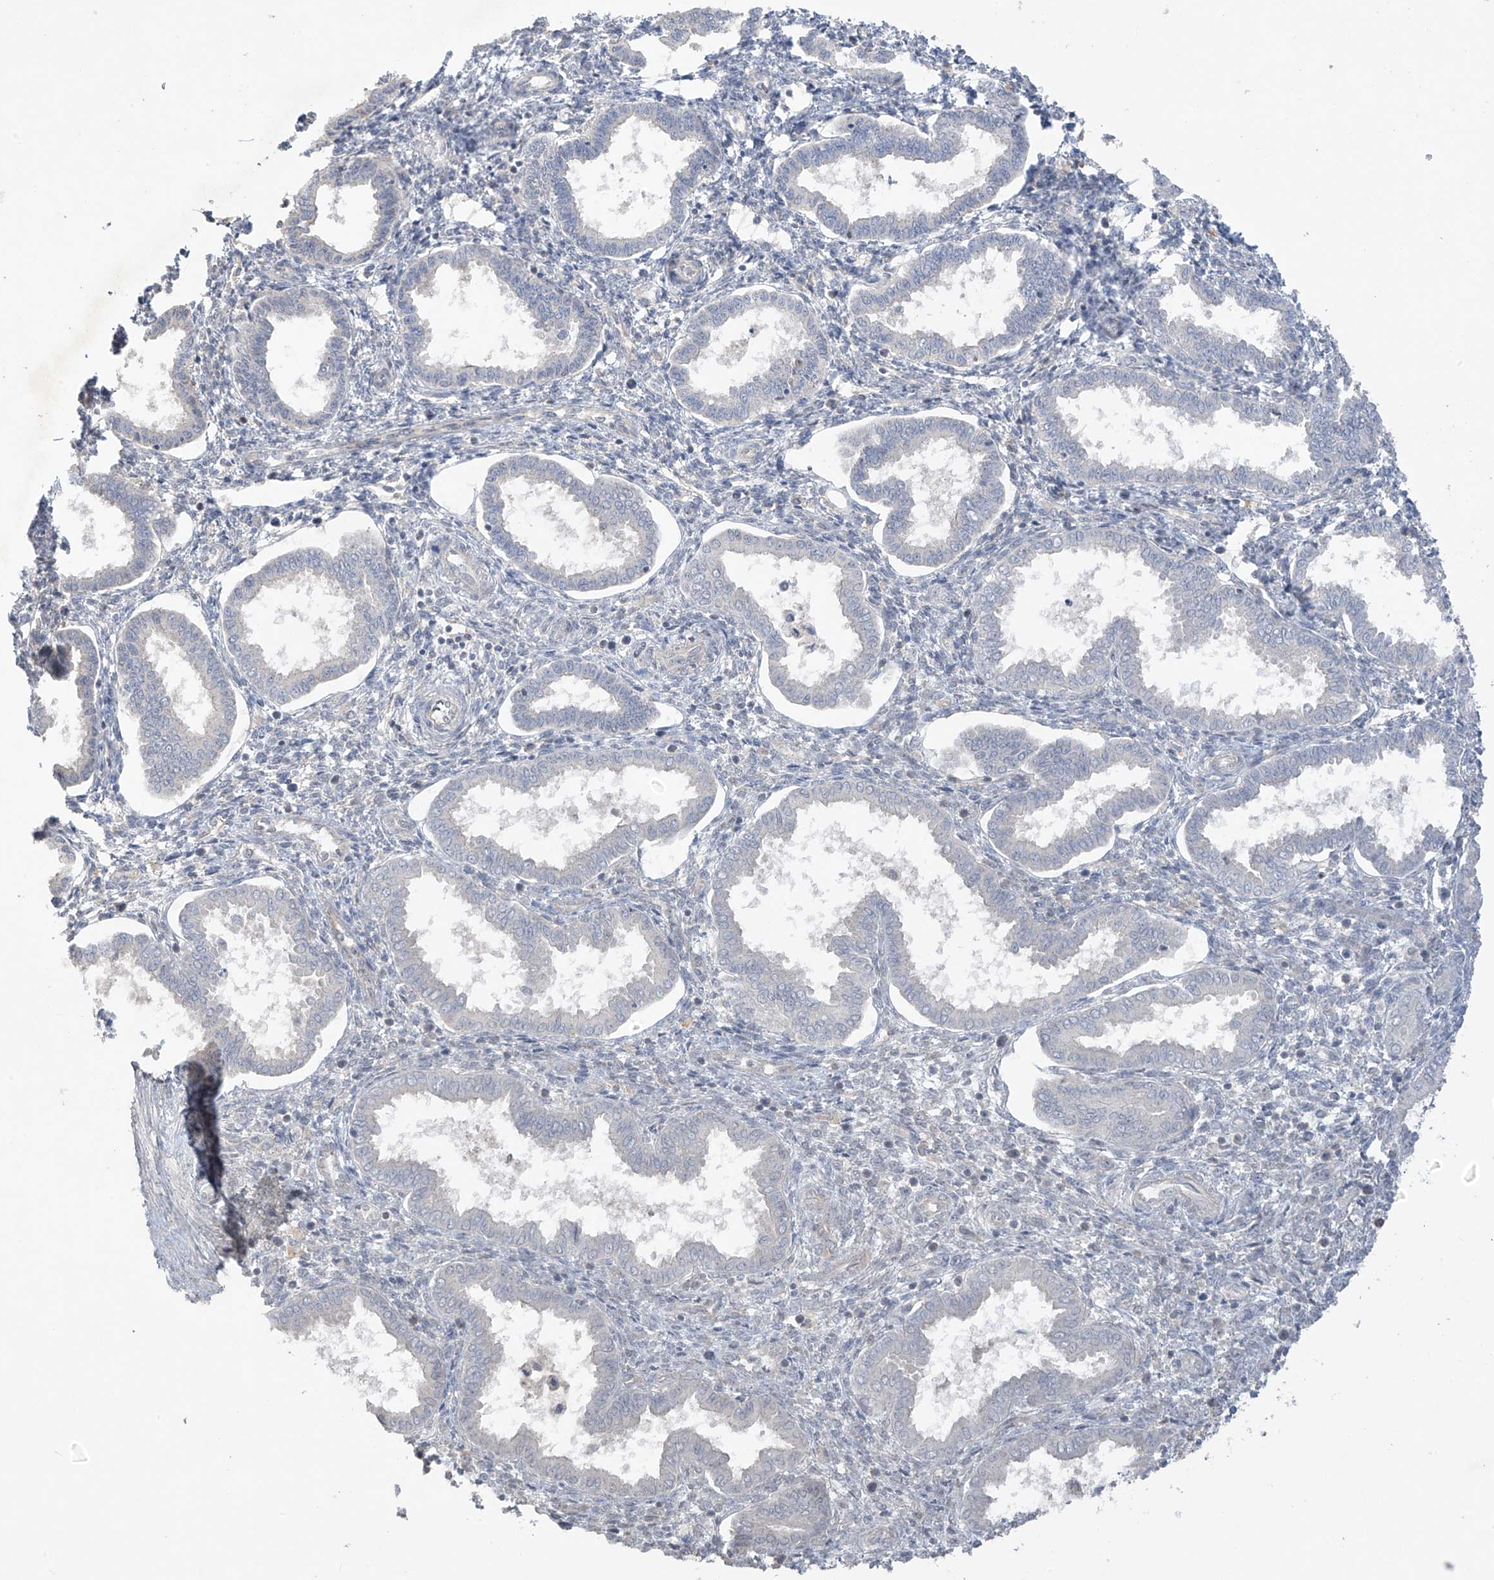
{"staining": {"intensity": "negative", "quantity": "none", "location": "none"}, "tissue": "endometrium", "cell_type": "Cells in endometrial stroma", "image_type": "normal", "snomed": [{"axis": "morphology", "description": "Normal tissue, NOS"}, {"axis": "topography", "description": "Endometrium"}], "caption": "There is no significant expression in cells in endometrial stroma of endometrium. The staining is performed using DAB (3,3'-diaminobenzidine) brown chromogen with nuclei counter-stained in using hematoxylin.", "gene": "ANGEL2", "patient": {"sex": "female", "age": 24}}